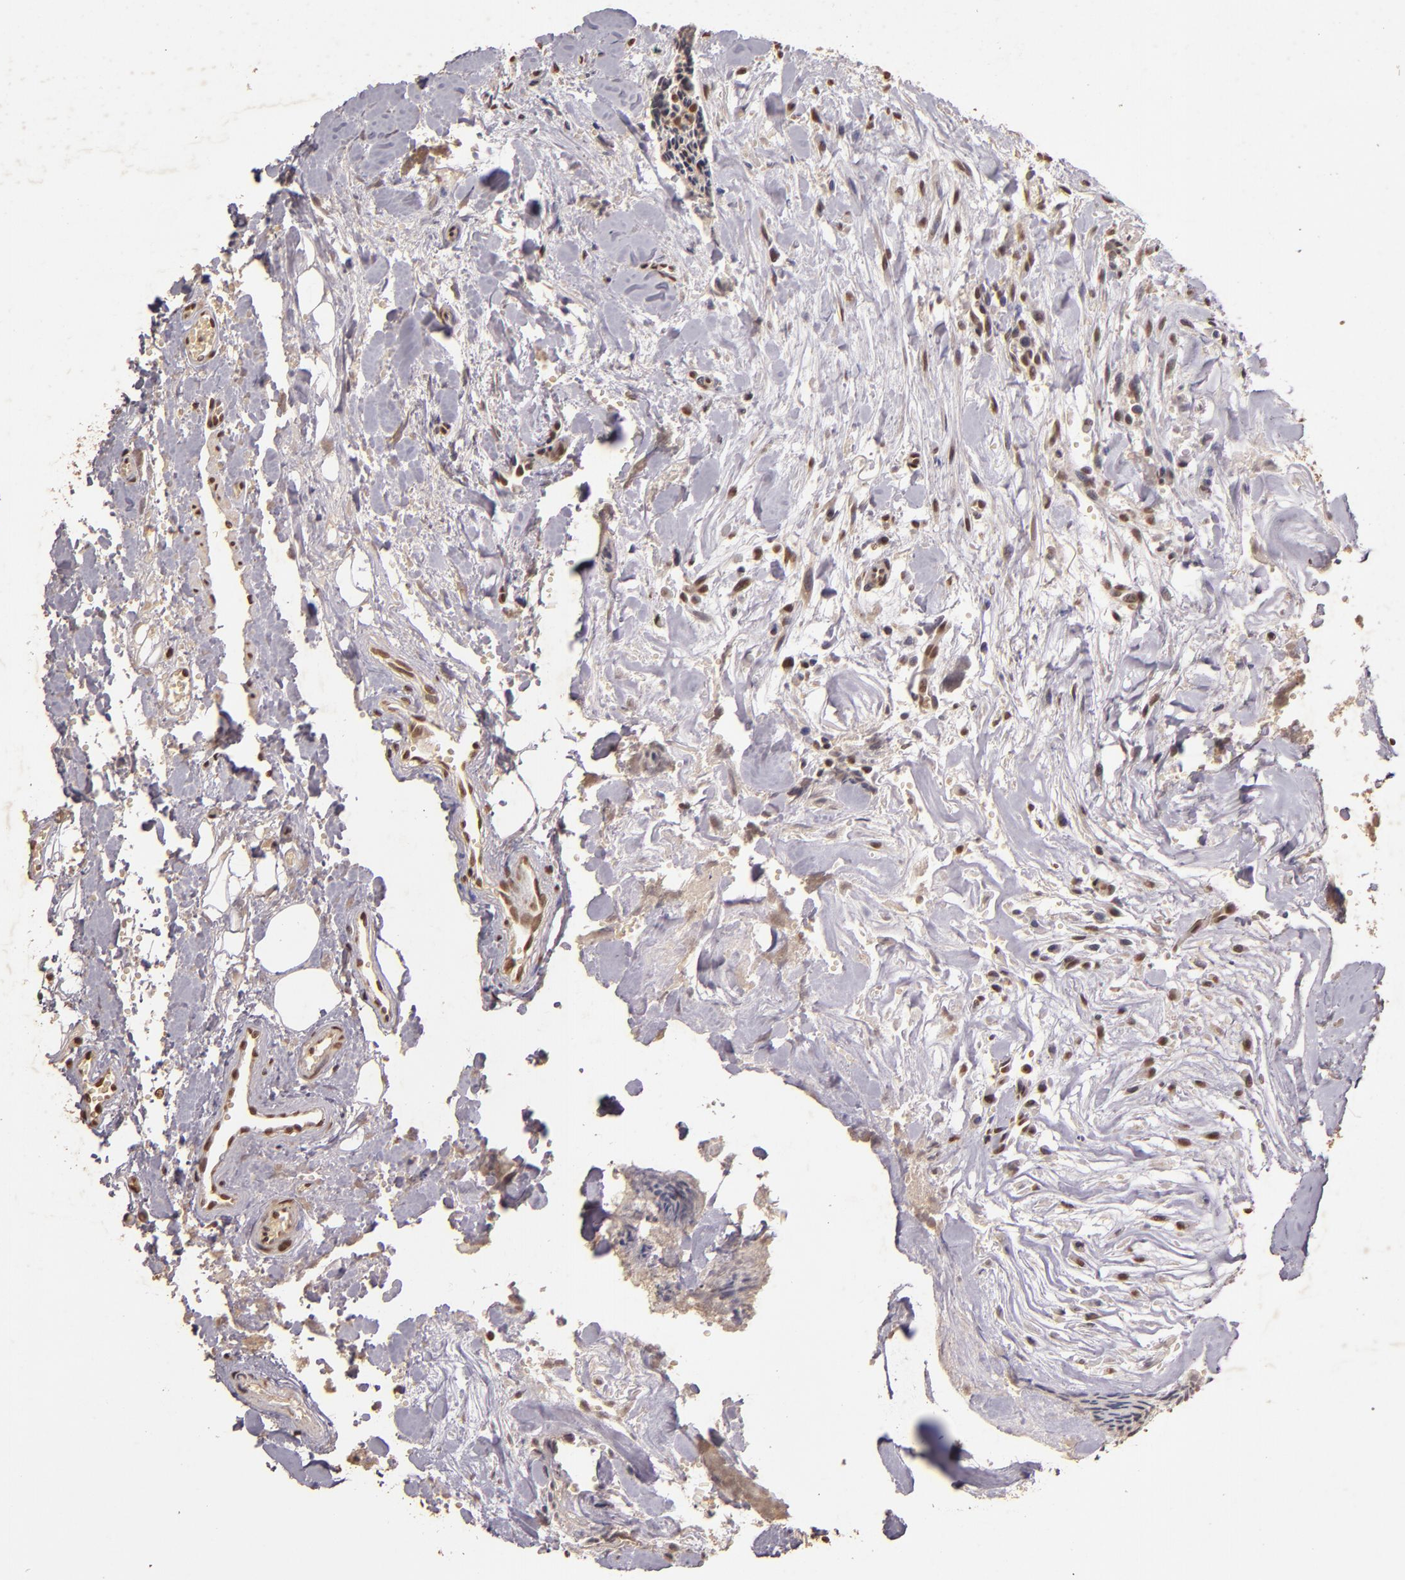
{"staining": {"intensity": "weak", "quantity": ">75%", "location": "cytoplasmic/membranous,nuclear"}, "tissue": "head and neck cancer", "cell_type": "Tumor cells", "image_type": "cancer", "snomed": [{"axis": "morphology", "description": "Squamous cell carcinoma, NOS"}, {"axis": "topography", "description": "Salivary gland"}, {"axis": "topography", "description": "Head-Neck"}], "caption": "The image demonstrates immunohistochemical staining of head and neck cancer (squamous cell carcinoma). There is weak cytoplasmic/membranous and nuclear positivity is present in about >75% of tumor cells.", "gene": "CUL1", "patient": {"sex": "male", "age": 70}}